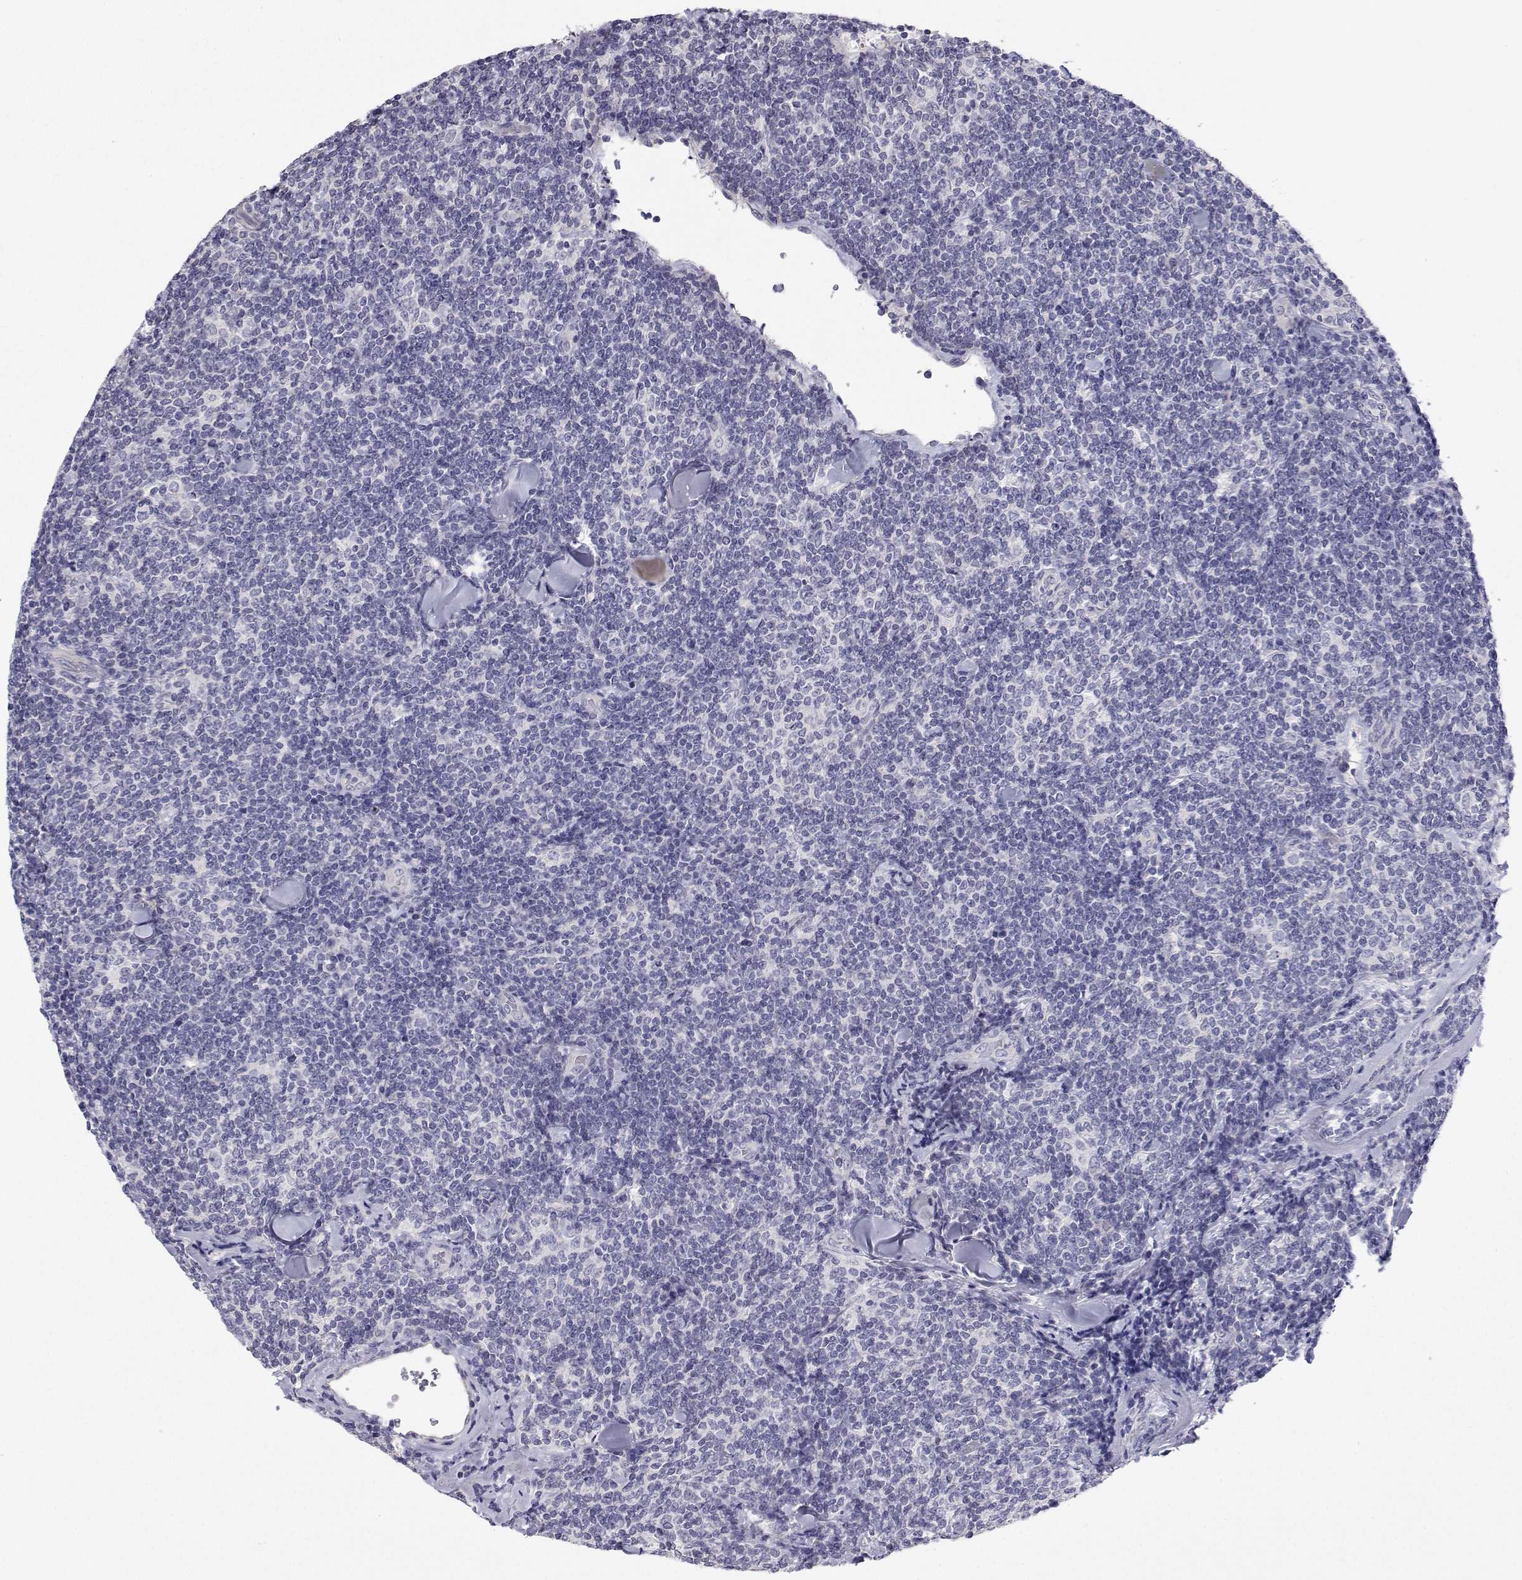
{"staining": {"intensity": "negative", "quantity": "none", "location": "none"}, "tissue": "lymphoma", "cell_type": "Tumor cells", "image_type": "cancer", "snomed": [{"axis": "morphology", "description": "Malignant lymphoma, non-Hodgkin's type, Low grade"}, {"axis": "topography", "description": "Lymph node"}], "caption": "IHC histopathology image of human malignant lymphoma, non-Hodgkin's type (low-grade) stained for a protein (brown), which shows no staining in tumor cells.", "gene": "ANKRD65", "patient": {"sex": "female", "age": 56}}